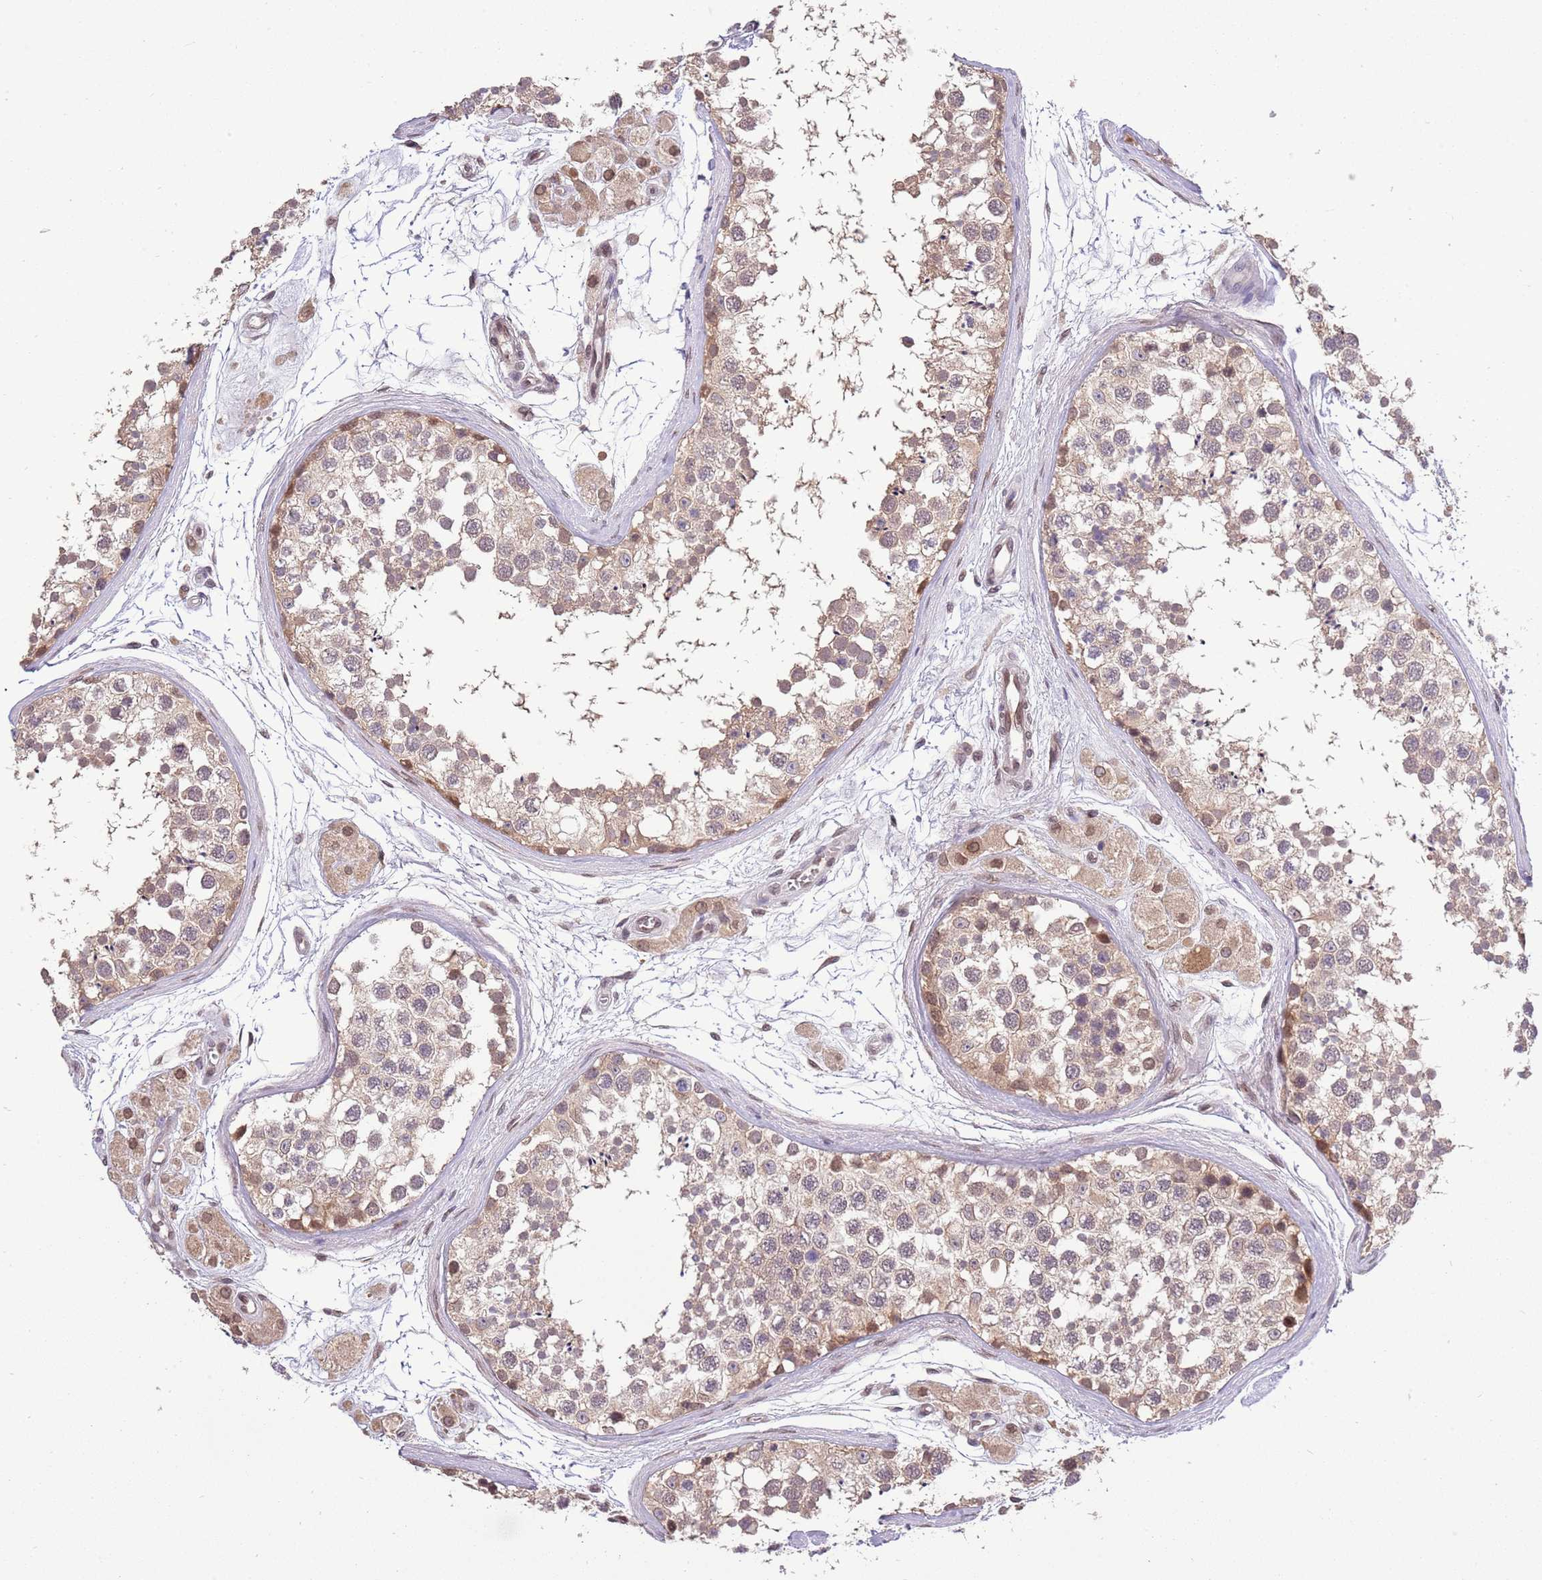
{"staining": {"intensity": "moderate", "quantity": "<25%", "location": "cytoplasmic/membranous,nuclear"}, "tissue": "testis", "cell_type": "Cells in seminiferous ducts", "image_type": "normal", "snomed": [{"axis": "morphology", "description": "Normal tissue, NOS"}, {"axis": "topography", "description": "Testis"}], "caption": "Human testis stained with a brown dye displays moderate cytoplasmic/membranous,nuclear positive staining in approximately <25% of cells in seminiferous ducts.", "gene": "ZNF665", "patient": {"sex": "male", "age": 56}}